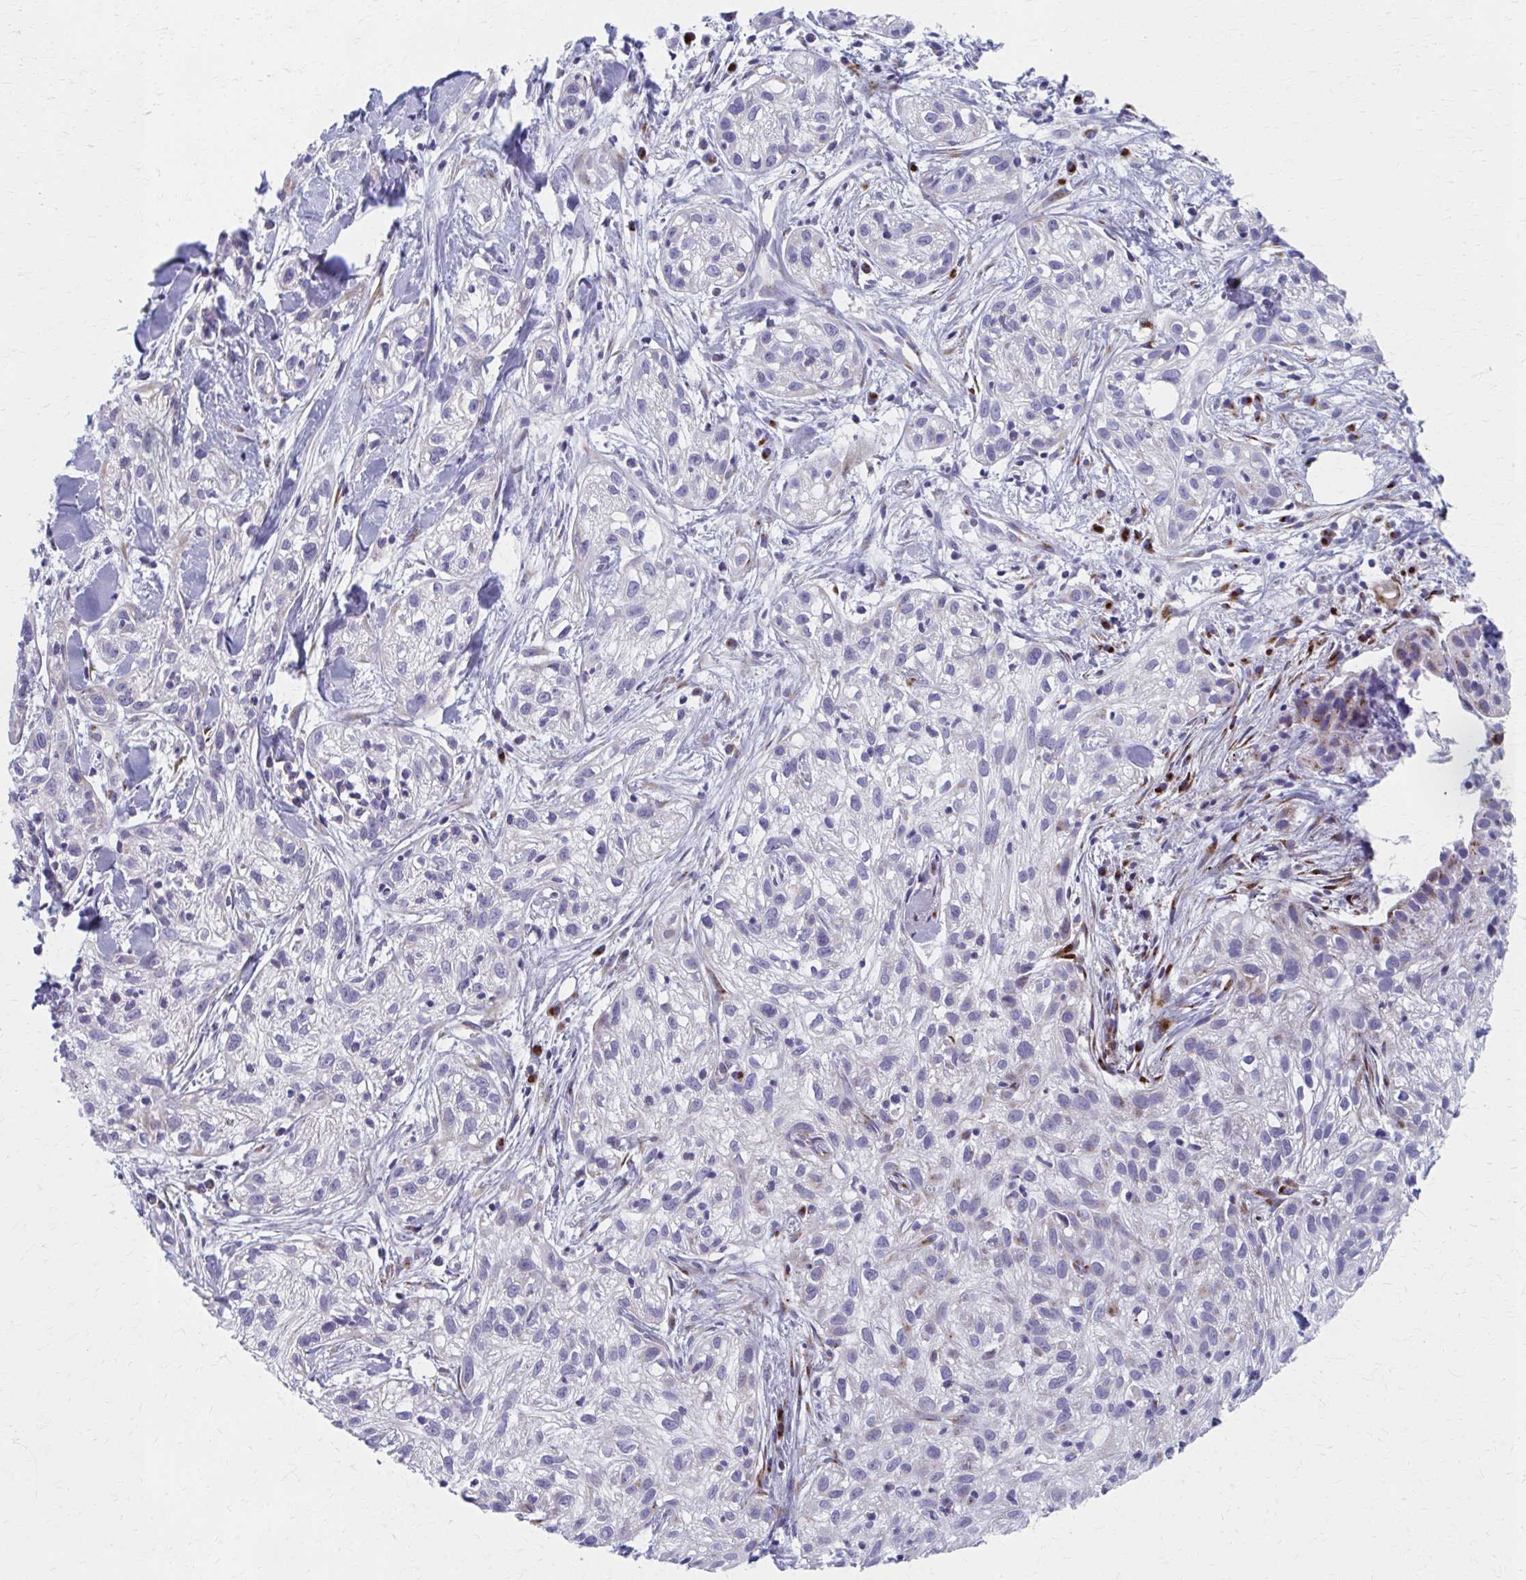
{"staining": {"intensity": "negative", "quantity": "none", "location": "none"}, "tissue": "skin cancer", "cell_type": "Tumor cells", "image_type": "cancer", "snomed": [{"axis": "morphology", "description": "Squamous cell carcinoma, NOS"}, {"axis": "topography", "description": "Skin"}], "caption": "Skin cancer was stained to show a protein in brown. There is no significant expression in tumor cells. (DAB IHC visualized using brightfield microscopy, high magnification).", "gene": "OLFM2", "patient": {"sex": "male", "age": 82}}